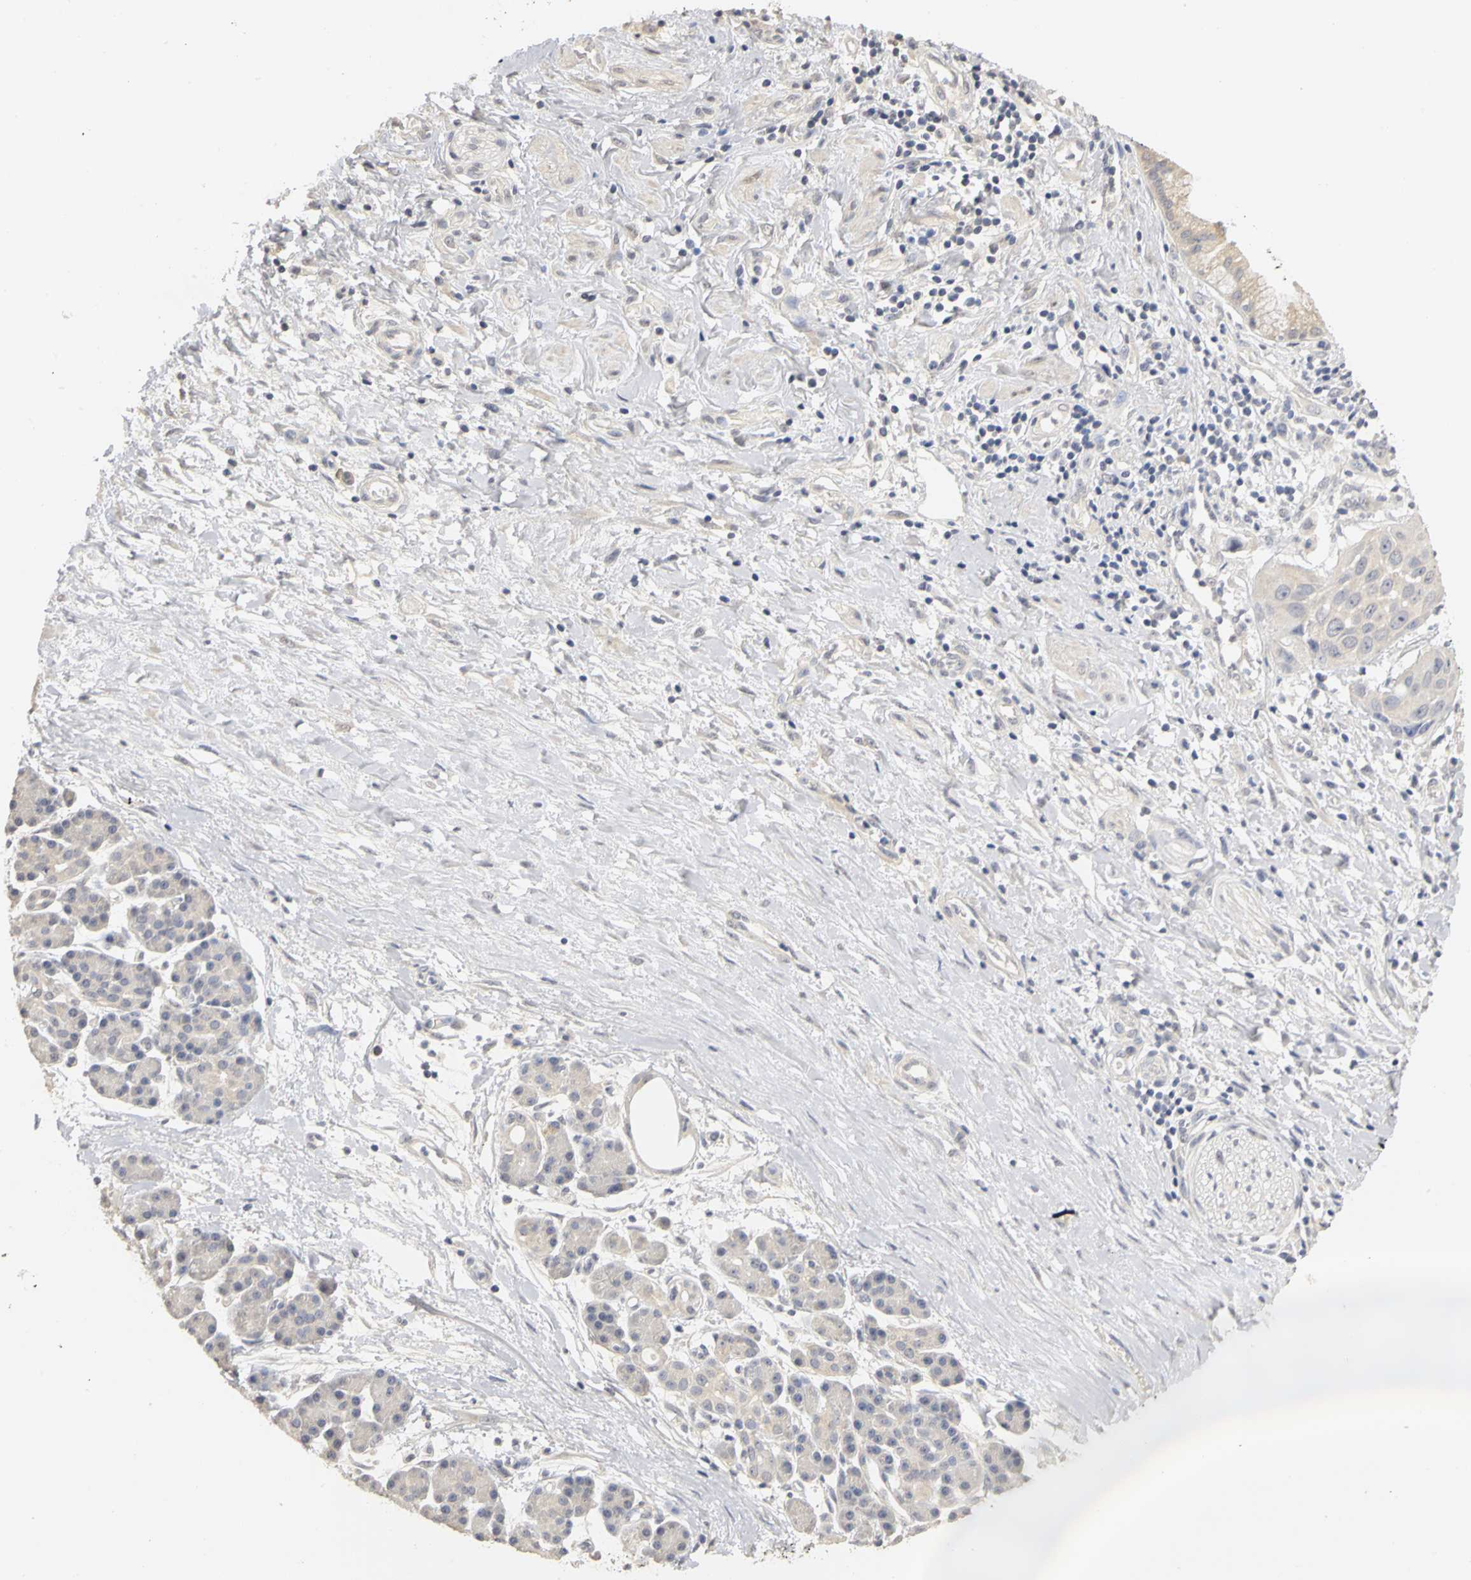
{"staining": {"intensity": "negative", "quantity": "none", "location": "none"}, "tissue": "pancreatic cancer", "cell_type": "Tumor cells", "image_type": "cancer", "snomed": [{"axis": "morphology", "description": "Adenocarcinoma, NOS"}, {"axis": "topography", "description": "Pancreas"}], "caption": "This is an immunohistochemistry micrograph of pancreatic cancer (adenocarcinoma). There is no expression in tumor cells.", "gene": "PGR", "patient": {"sex": "female", "age": 60}}